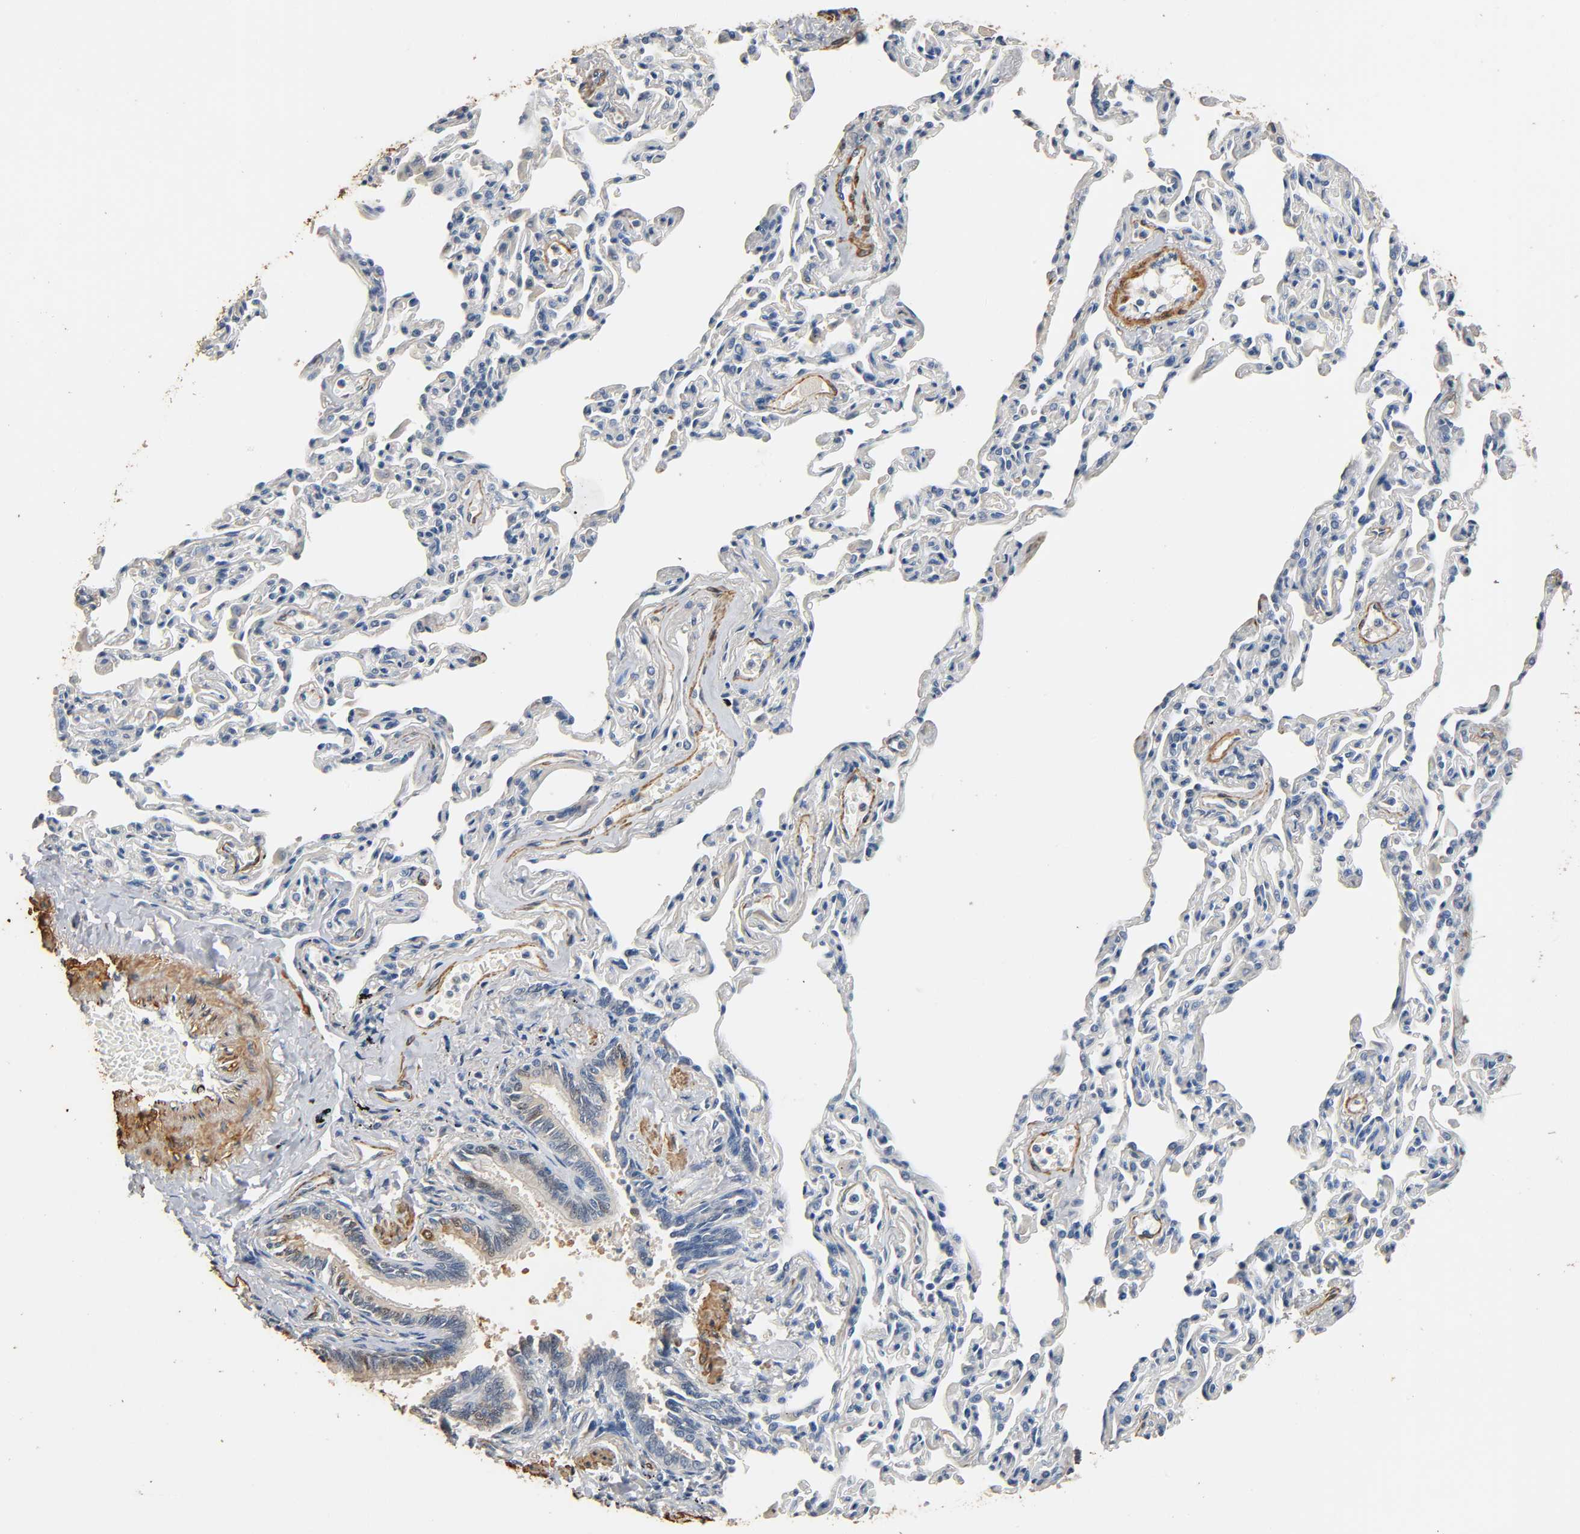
{"staining": {"intensity": "strong", "quantity": "25%-75%", "location": "cytoplasmic/membranous,nuclear"}, "tissue": "bronchus", "cell_type": "Respiratory epithelial cells", "image_type": "normal", "snomed": [{"axis": "morphology", "description": "Normal tissue, NOS"}, {"axis": "topography", "description": "Lung"}], "caption": "Respiratory epithelial cells show high levels of strong cytoplasmic/membranous,nuclear positivity in about 25%-75% of cells in normal bronchus.", "gene": "GSTA1", "patient": {"sex": "male", "age": 64}}